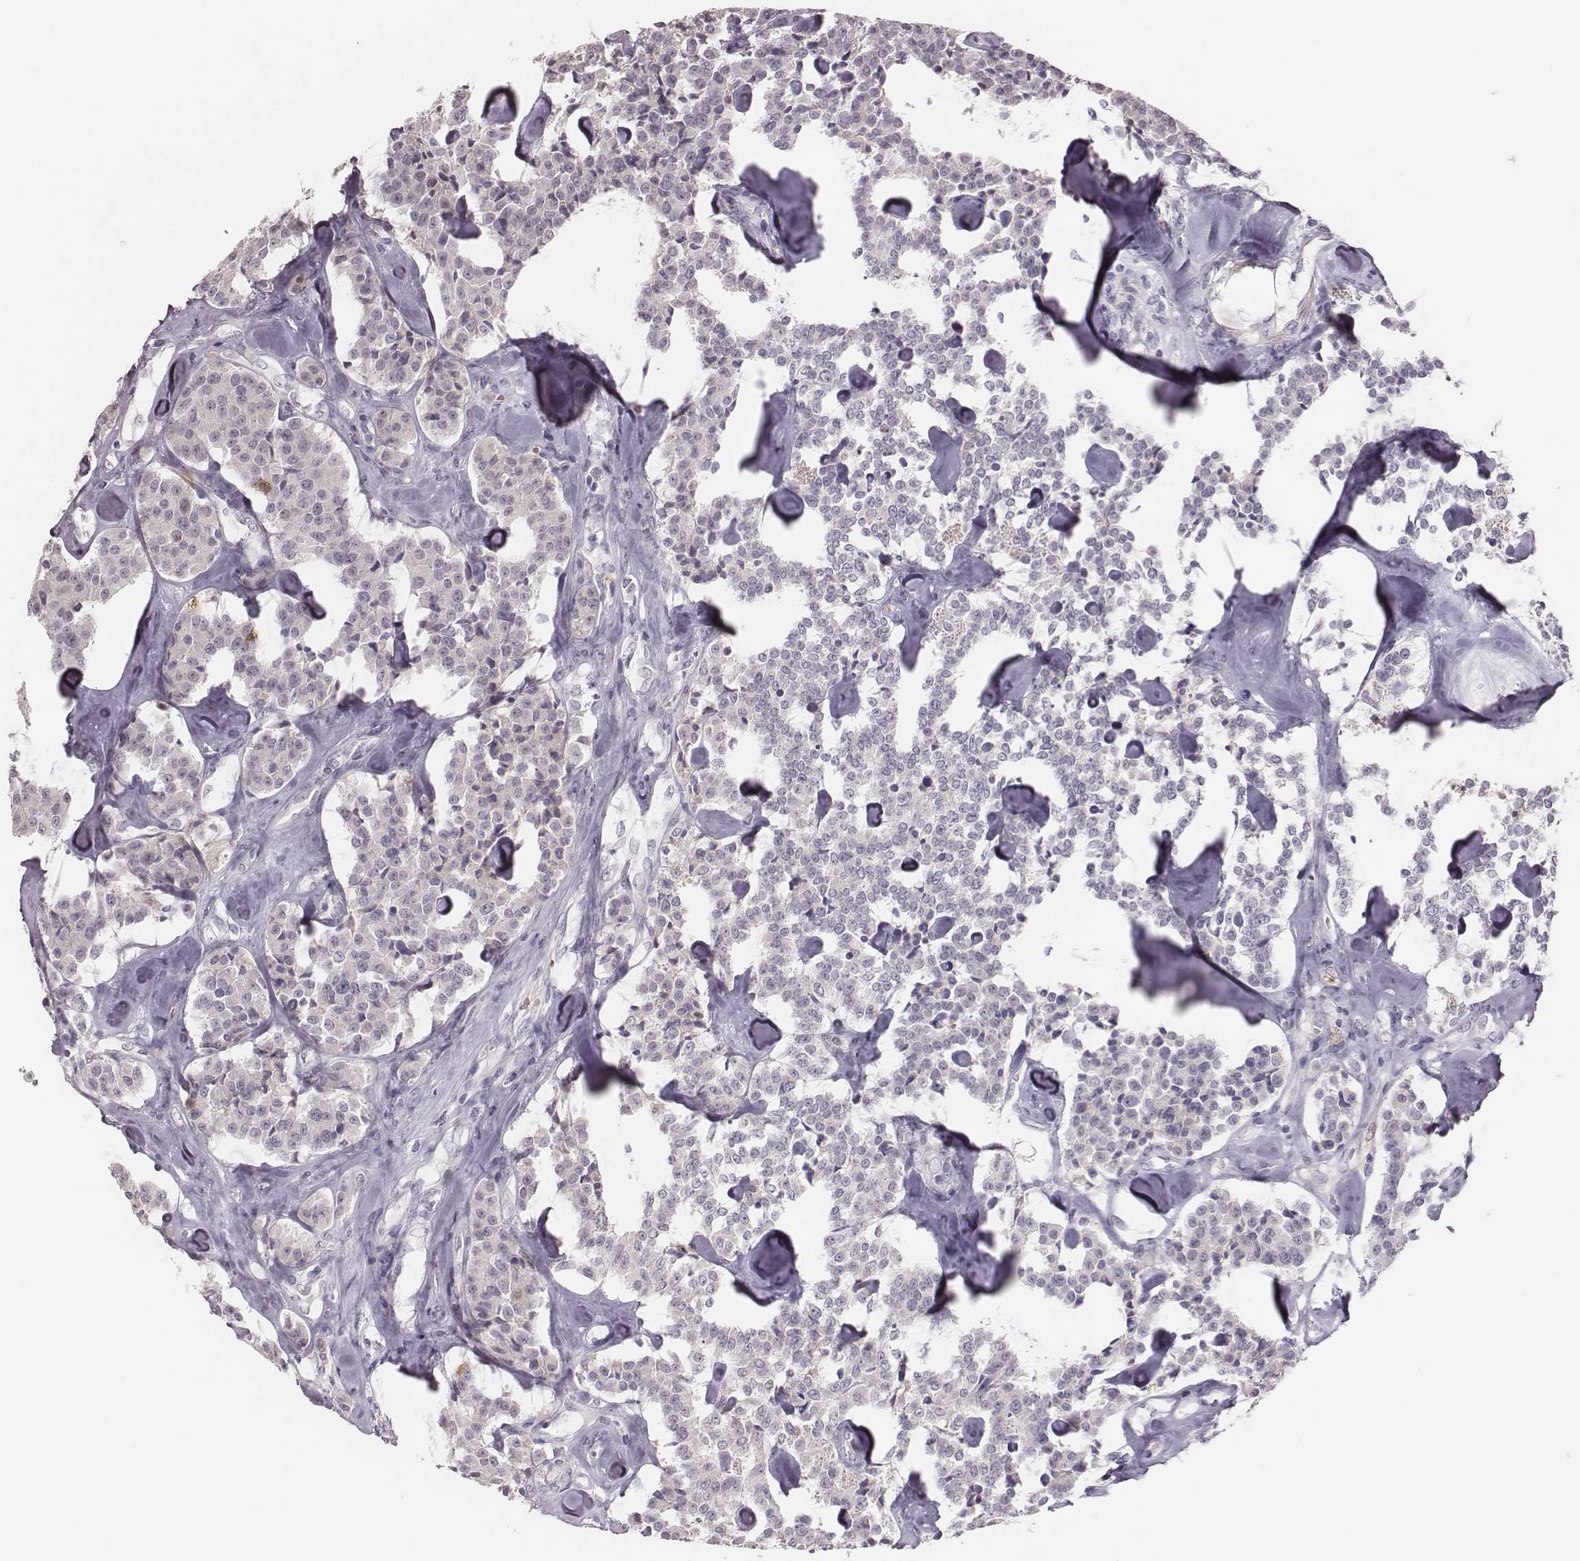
{"staining": {"intensity": "moderate", "quantity": "<25%", "location": "cytoplasmic/membranous,nuclear"}, "tissue": "carcinoid", "cell_type": "Tumor cells", "image_type": "cancer", "snomed": [{"axis": "morphology", "description": "Carcinoid, malignant, NOS"}, {"axis": "topography", "description": "Pancreas"}], "caption": "Immunohistochemistry photomicrograph of neoplastic tissue: human carcinoid stained using IHC shows low levels of moderate protein expression localized specifically in the cytoplasmic/membranous and nuclear of tumor cells, appearing as a cytoplasmic/membranous and nuclear brown color.", "gene": "PBK", "patient": {"sex": "male", "age": 41}}